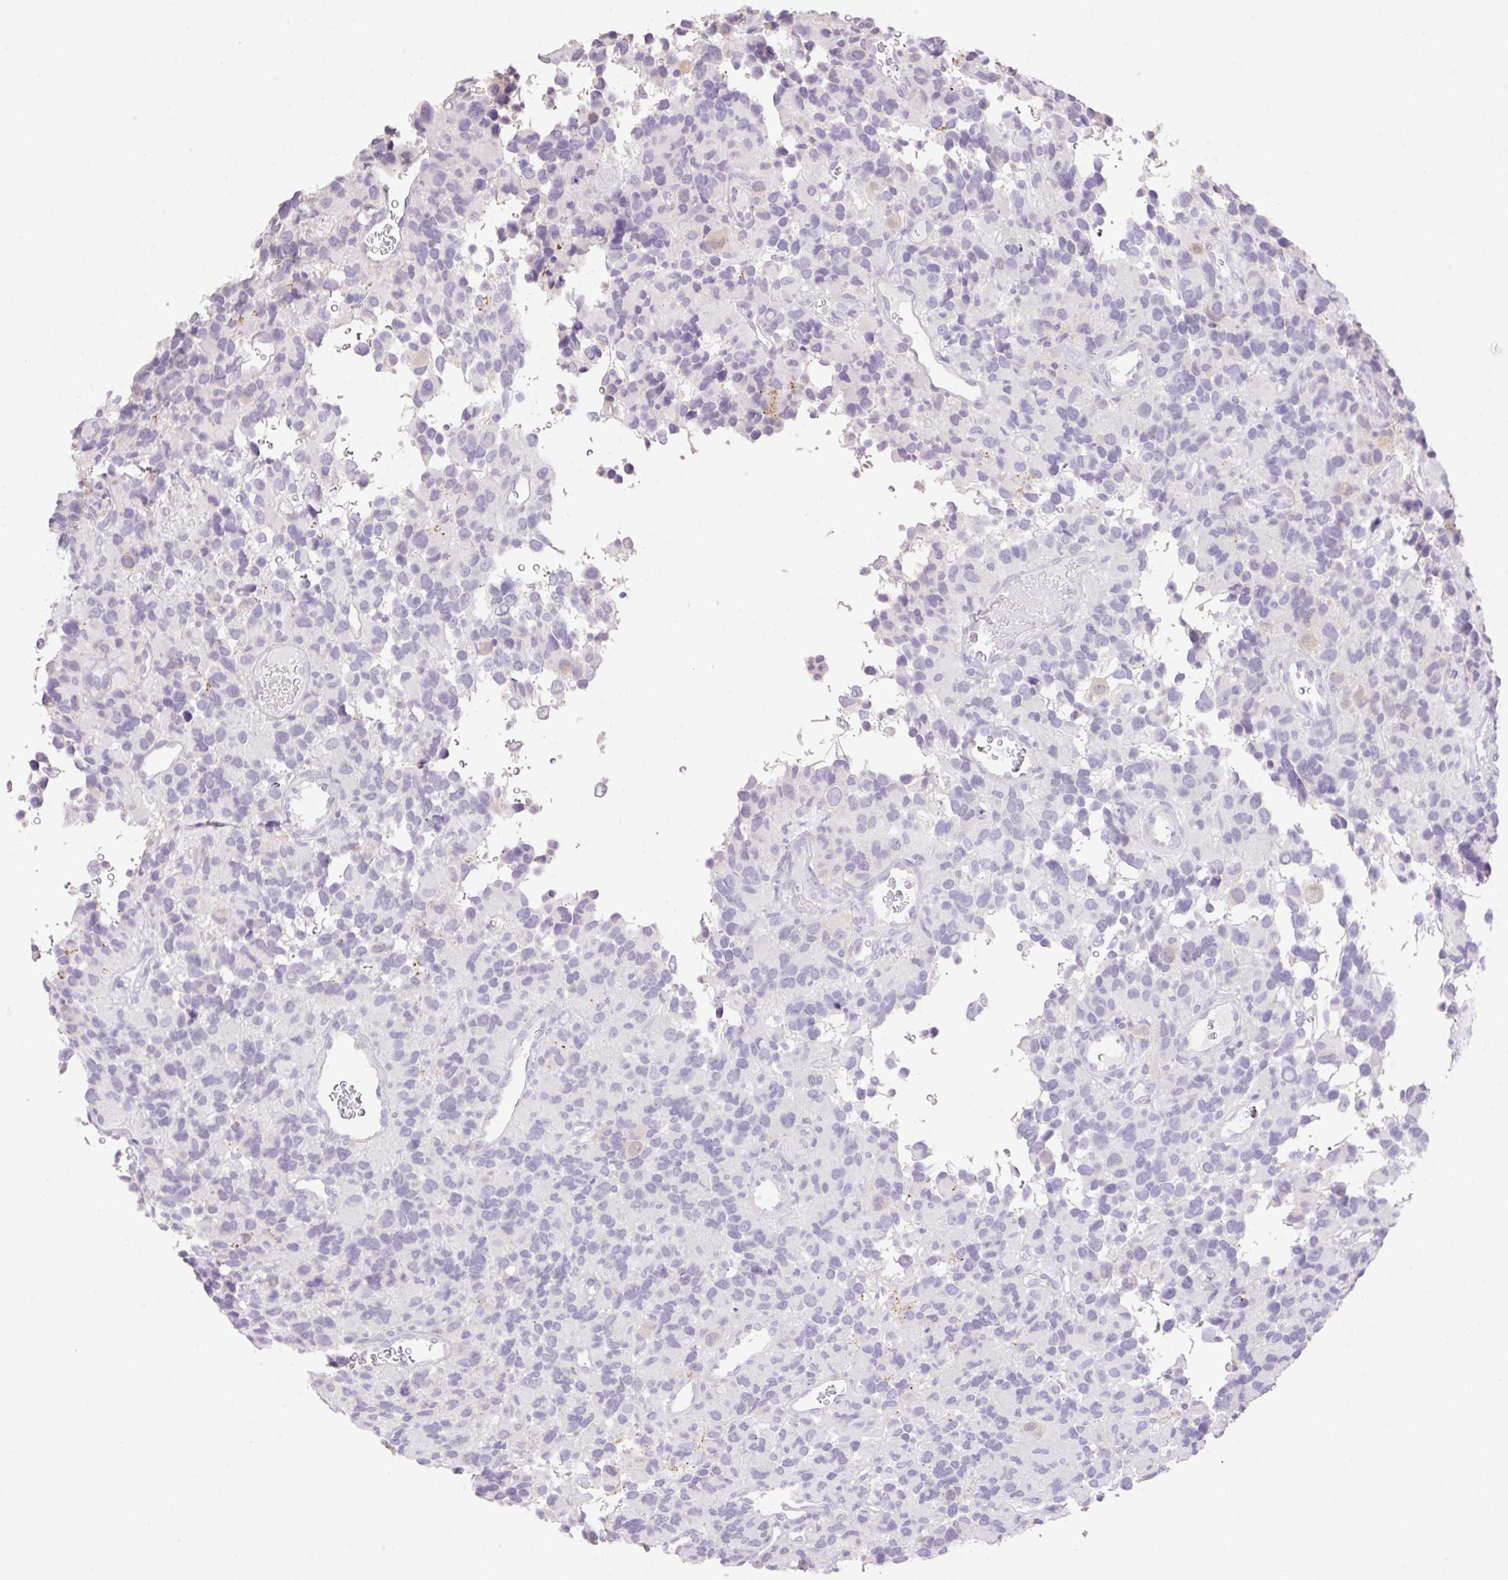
{"staining": {"intensity": "negative", "quantity": "none", "location": "none"}, "tissue": "glioma", "cell_type": "Tumor cells", "image_type": "cancer", "snomed": [{"axis": "morphology", "description": "Glioma, malignant, High grade"}, {"axis": "topography", "description": "Brain"}], "caption": "This is an IHC histopathology image of malignant high-grade glioma. There is no staining in tumor cells.", "gene": "HCRTR2", "patient": {"sex": "male", "age": 77}}